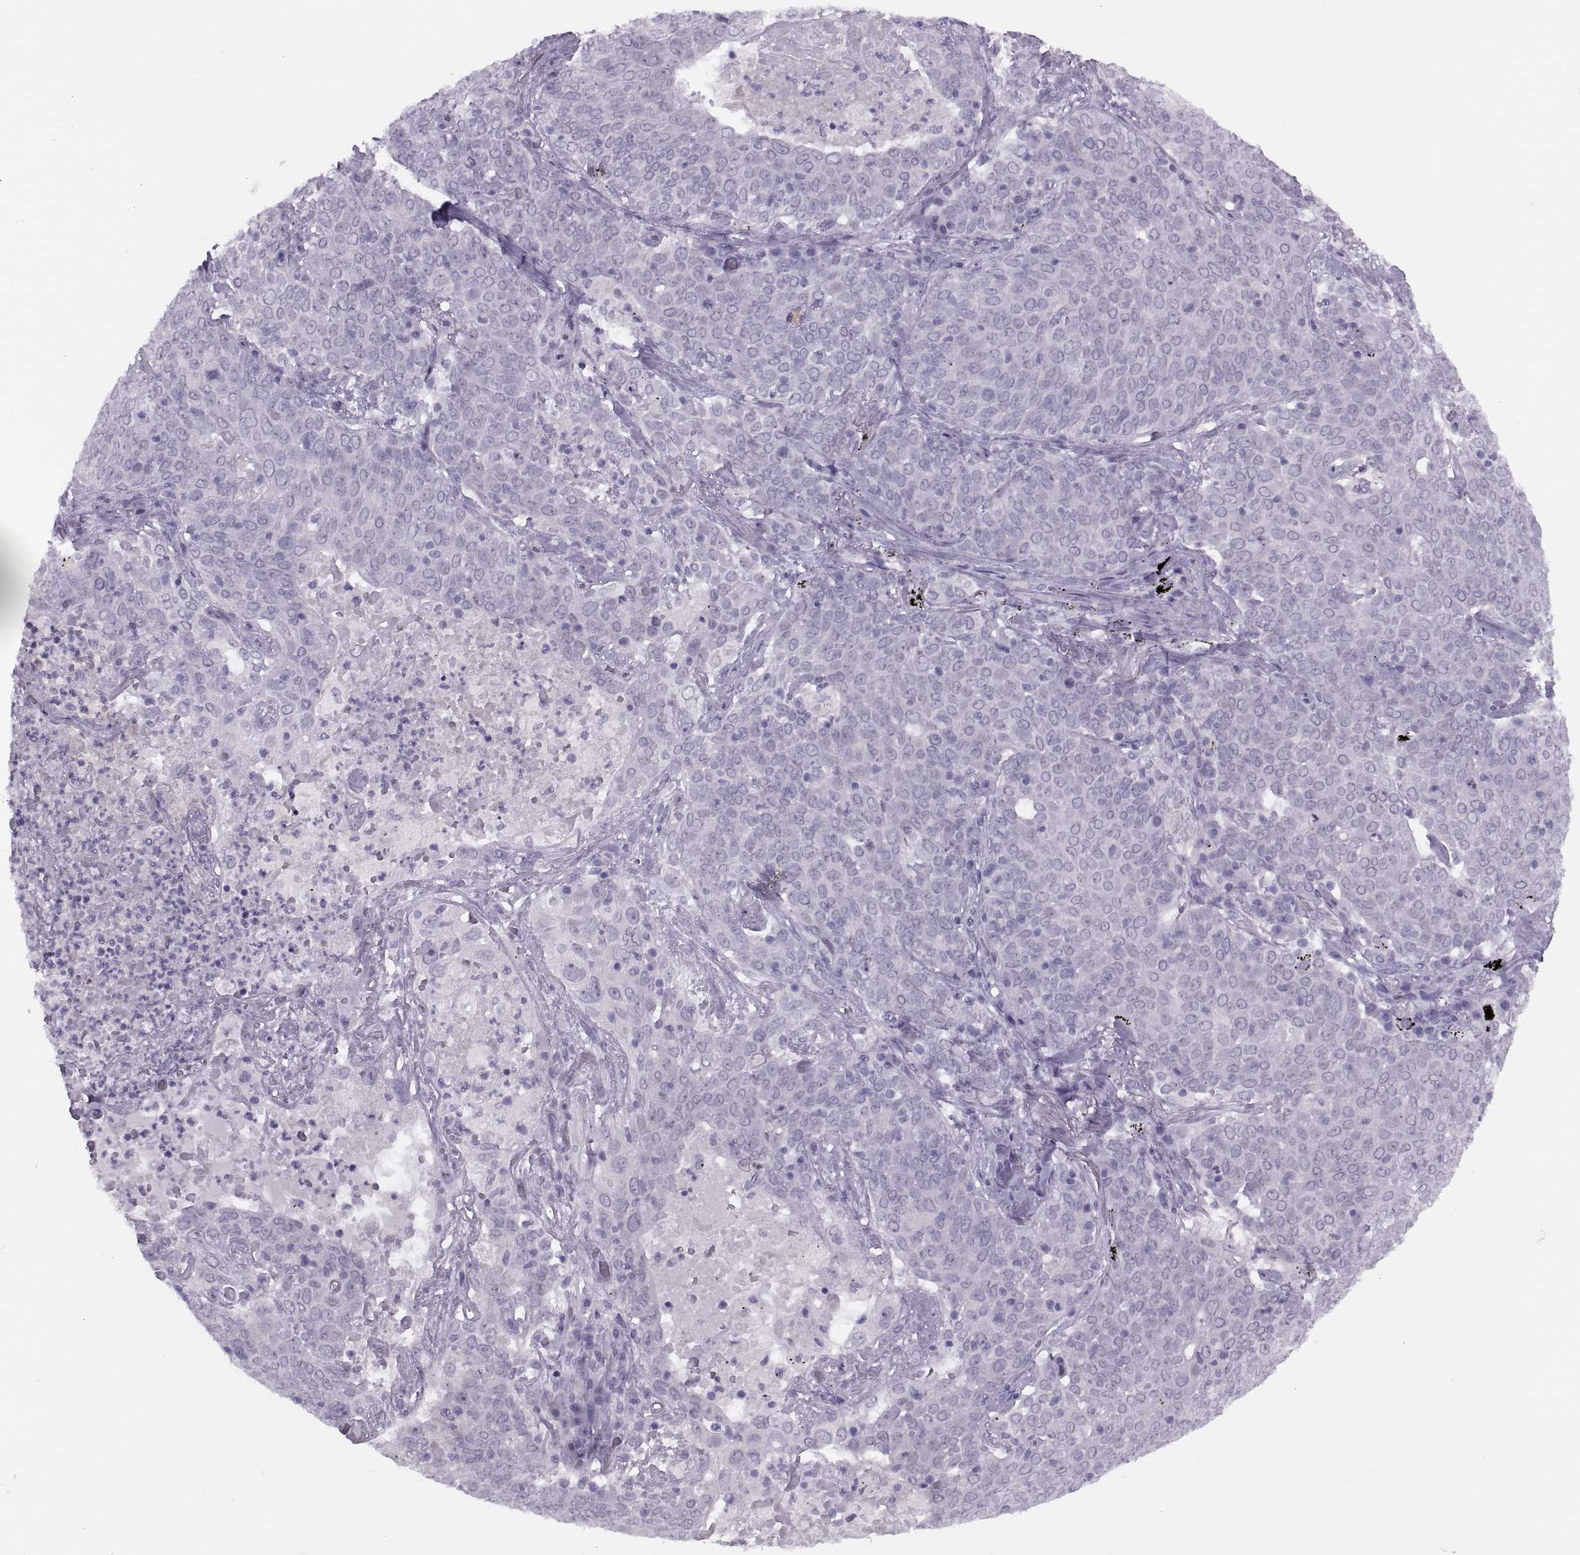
{"staining": {"intensity": "negative", "quantity": "none", "location": "none"}, "tissue": "lung cancer", "cell_type": "Tumor cells", "image_type": "cancer", "snomed": [{"axis": "morphology", "description": "Squamous cell carcinoma, NOS"}, {"axis": "topography", "description": "Lung"}], "caption": "This is a photomicrograph of IHC staining of lung cancer (squamous cell carcinoma), which shows no expression in tumor cells.", "gene": "FAM24A", "patient": {"sex": "male", "age": 82}}